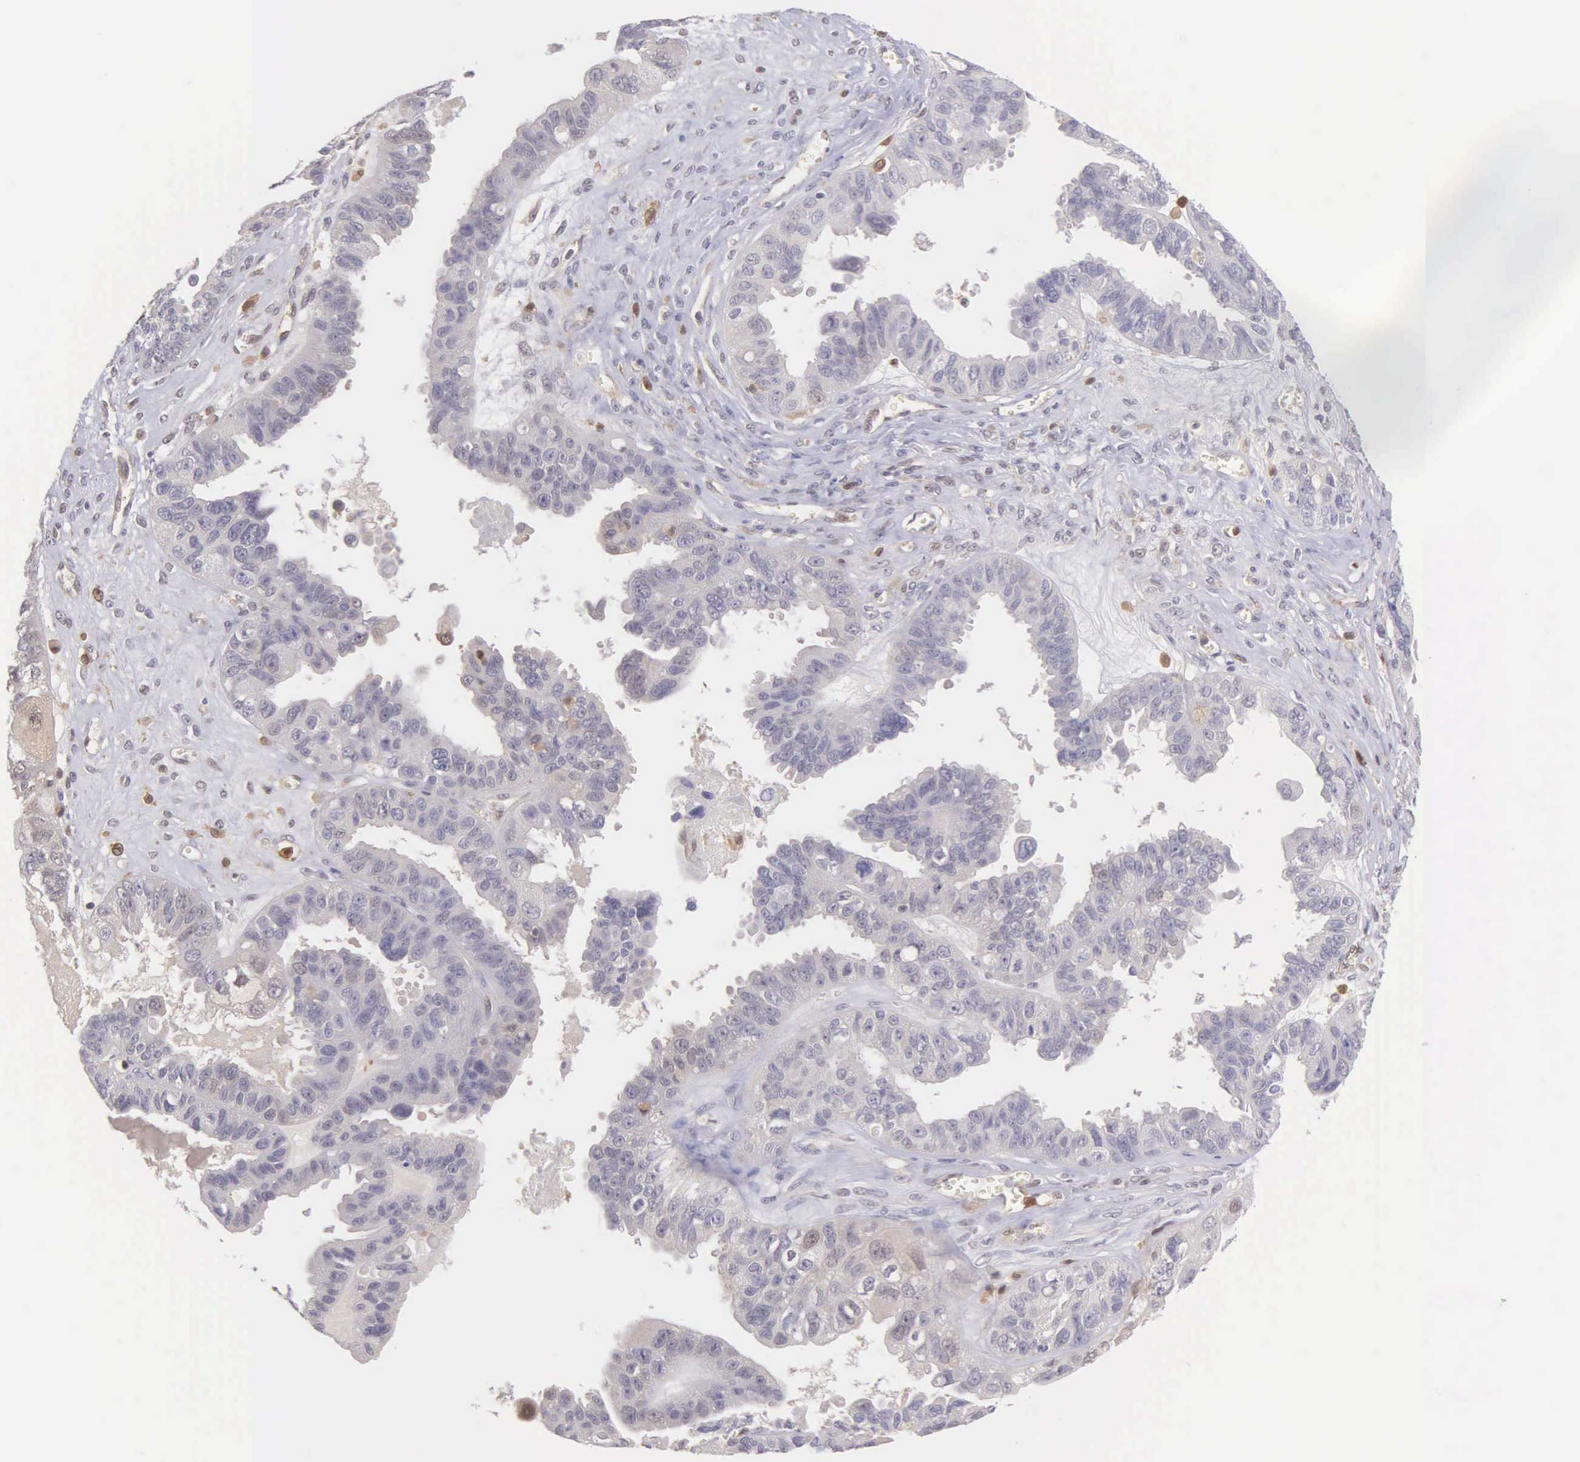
{"staining": {"intensity": "weak", "quantity": ">75%", "location": "cytoplasmic/membranous"}, "tissue": "ovarian cancer", "cell_type": "Tumor cells", "image_type": "cancer", "snomed": [{"axis": "morphology", "description": "Carcinoma, endometroid"}, {"axis": "topography", "description": "Ovary"}], "caption": "Protein positivity by immunohistochemistry (IHC) reveals weak cytoplasmic/membranous positivity in approximately >75% of tumor cells in ovarian endometroid carcinoma.", "gene": "BID", "patient": {"sex": "female", "age": 85}}